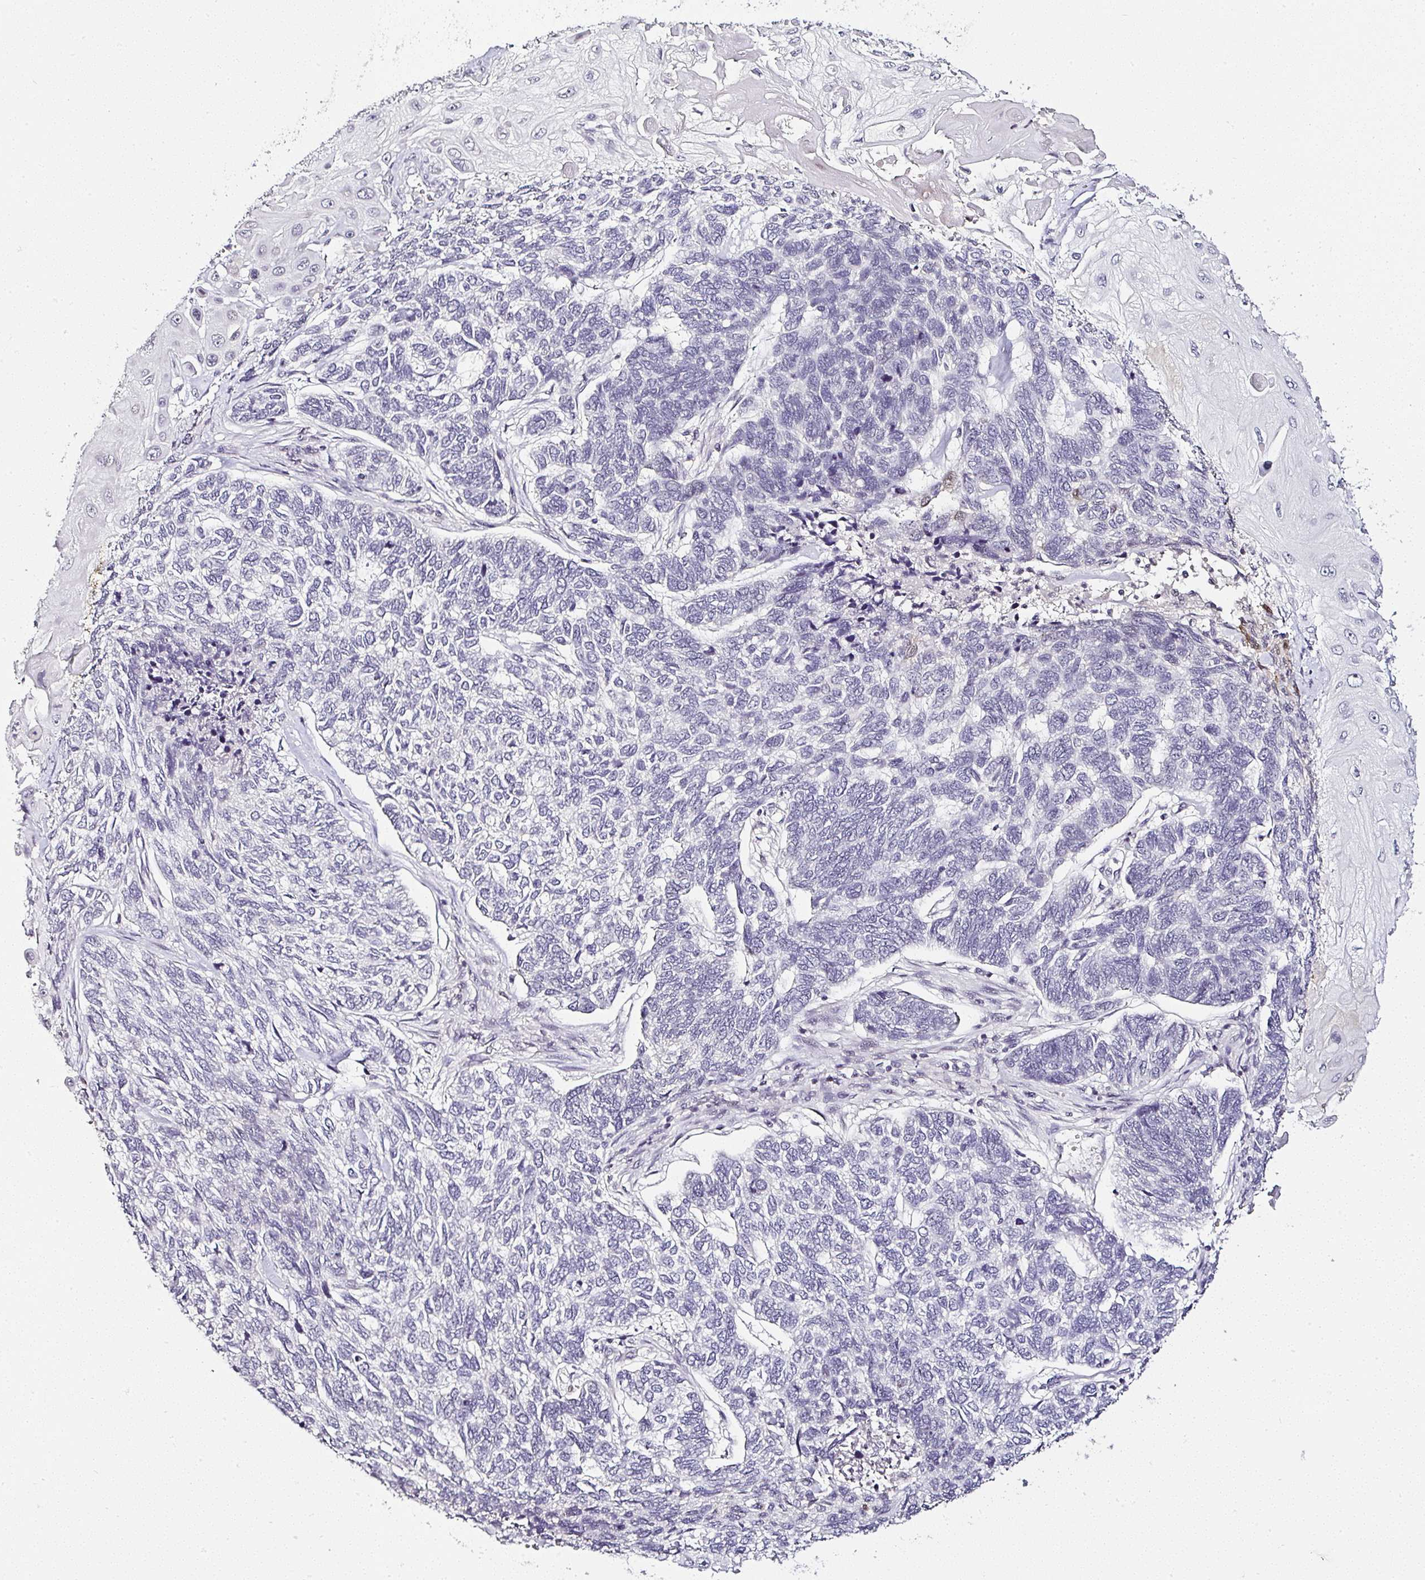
{"staining": {"intensity": "negative", "quantity": "none", "location": "none"}, "tissue": "skin cancer", "cell_type": "Tumor cells", "image_type": "cancer", "snomed": [{"axis": "morphology", "description": "Basal cell carcinoma"}, {"axis": "topography", "description": "Skin"}], "caption": "Tumor cells are negative for protein expression in human skin cancer (basal cell carcinoma).", "gene": "SERPINB3", "patient": {"sex": "female", "age": 65}}